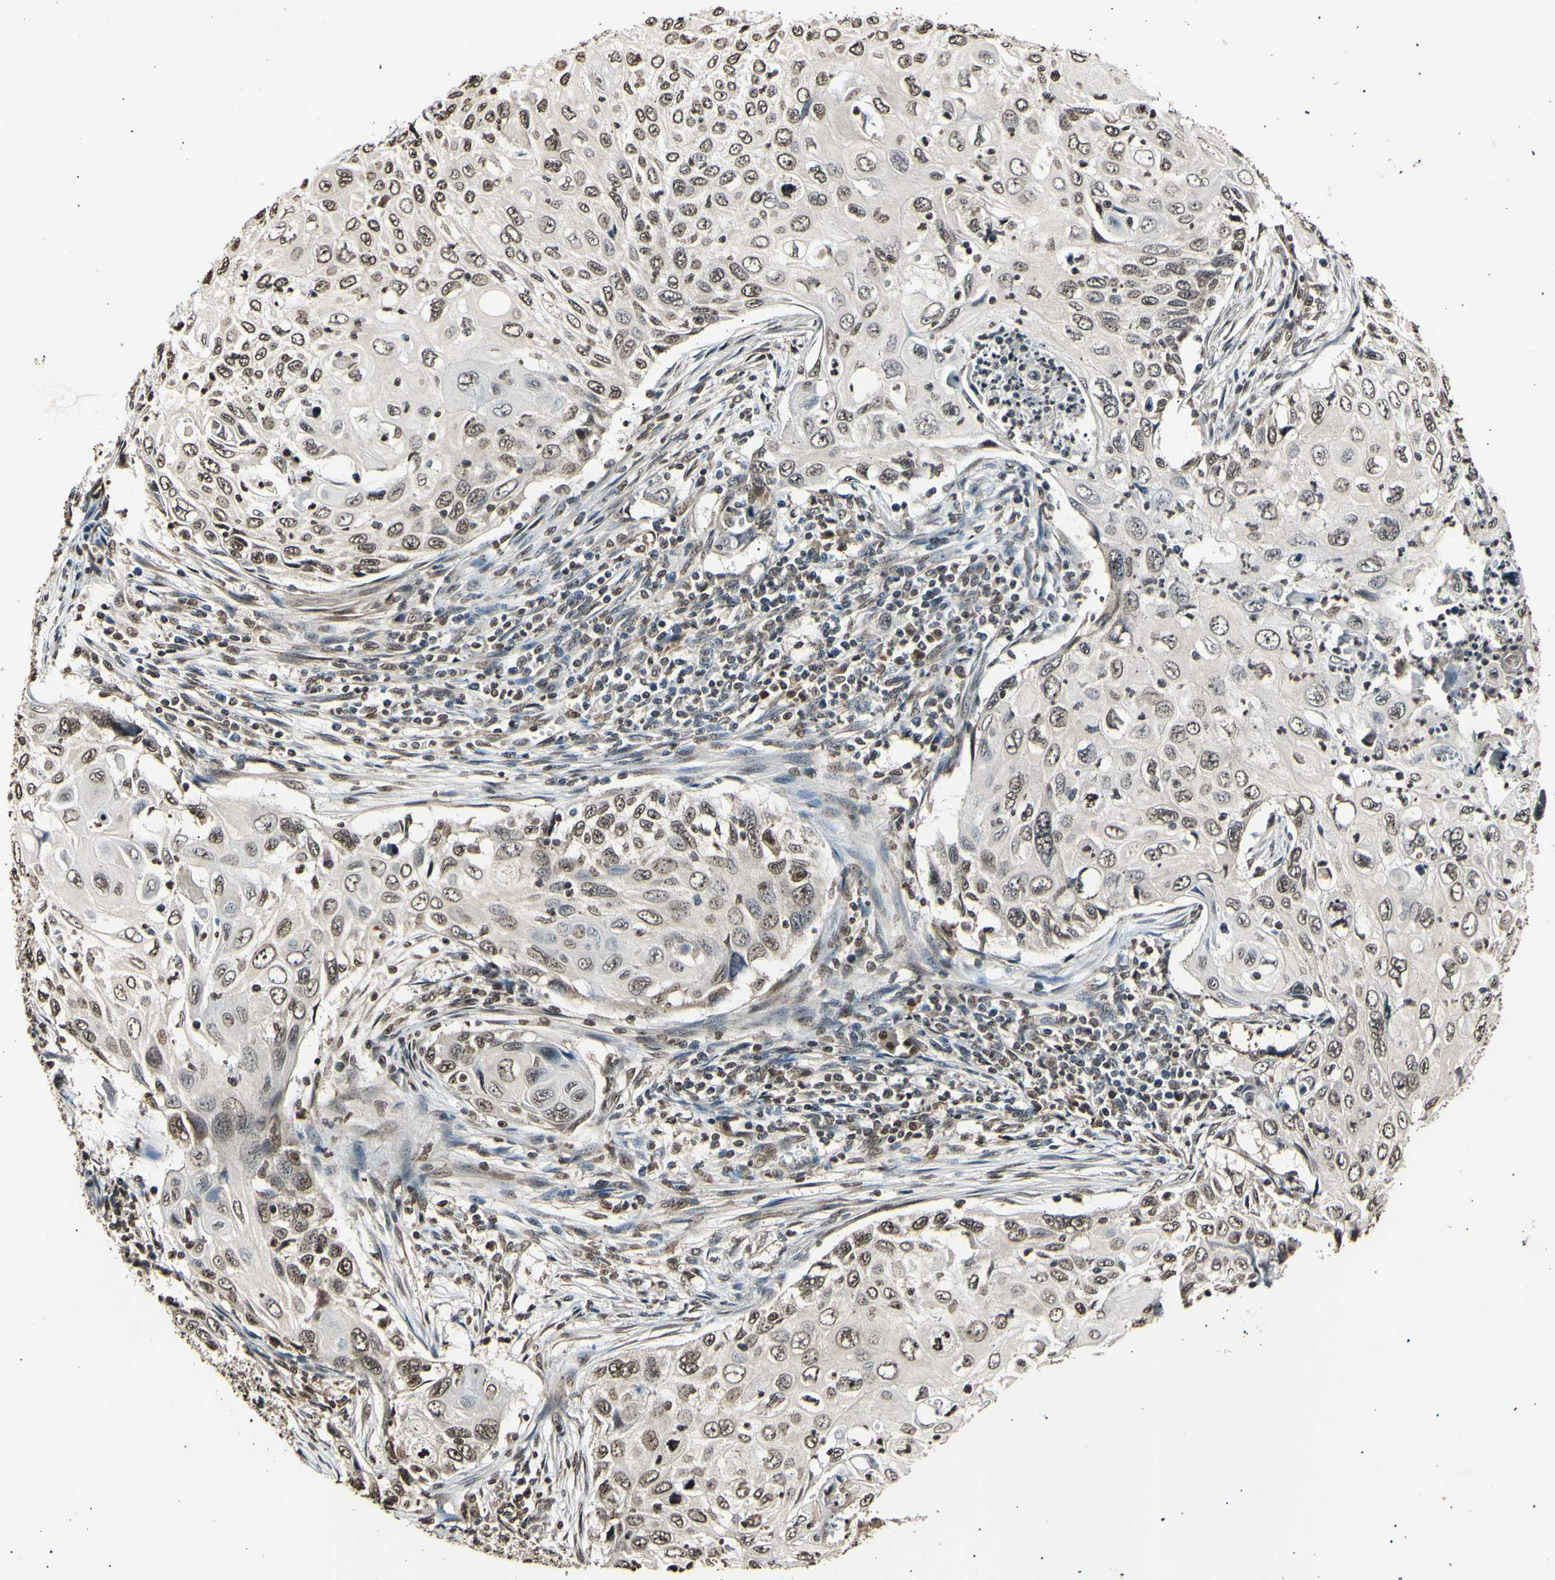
{"staining": {"intensity": "moderate", "quantity": "25%-75%", "location": "nuclear"}, "tissue": "cervical cancer", "cell_type": "Tumor cells", "image_type": "cancer", "snomed": [{"axis": "morphology", "description": "Squamous cell carcinoma, NOS"}, {"axis": "topography", "description": "Cervix"}], "caption": "DAB (3,3'-diaminobenzidine) immunohistochemical staining of human cervical squamous cell carcinoma demonstrates moderate nuclear protein positivity in approximately 25%-75% of tumor cells.", "gene": "ANAPC7", "patient": {"sex": "female", "age": 70}}